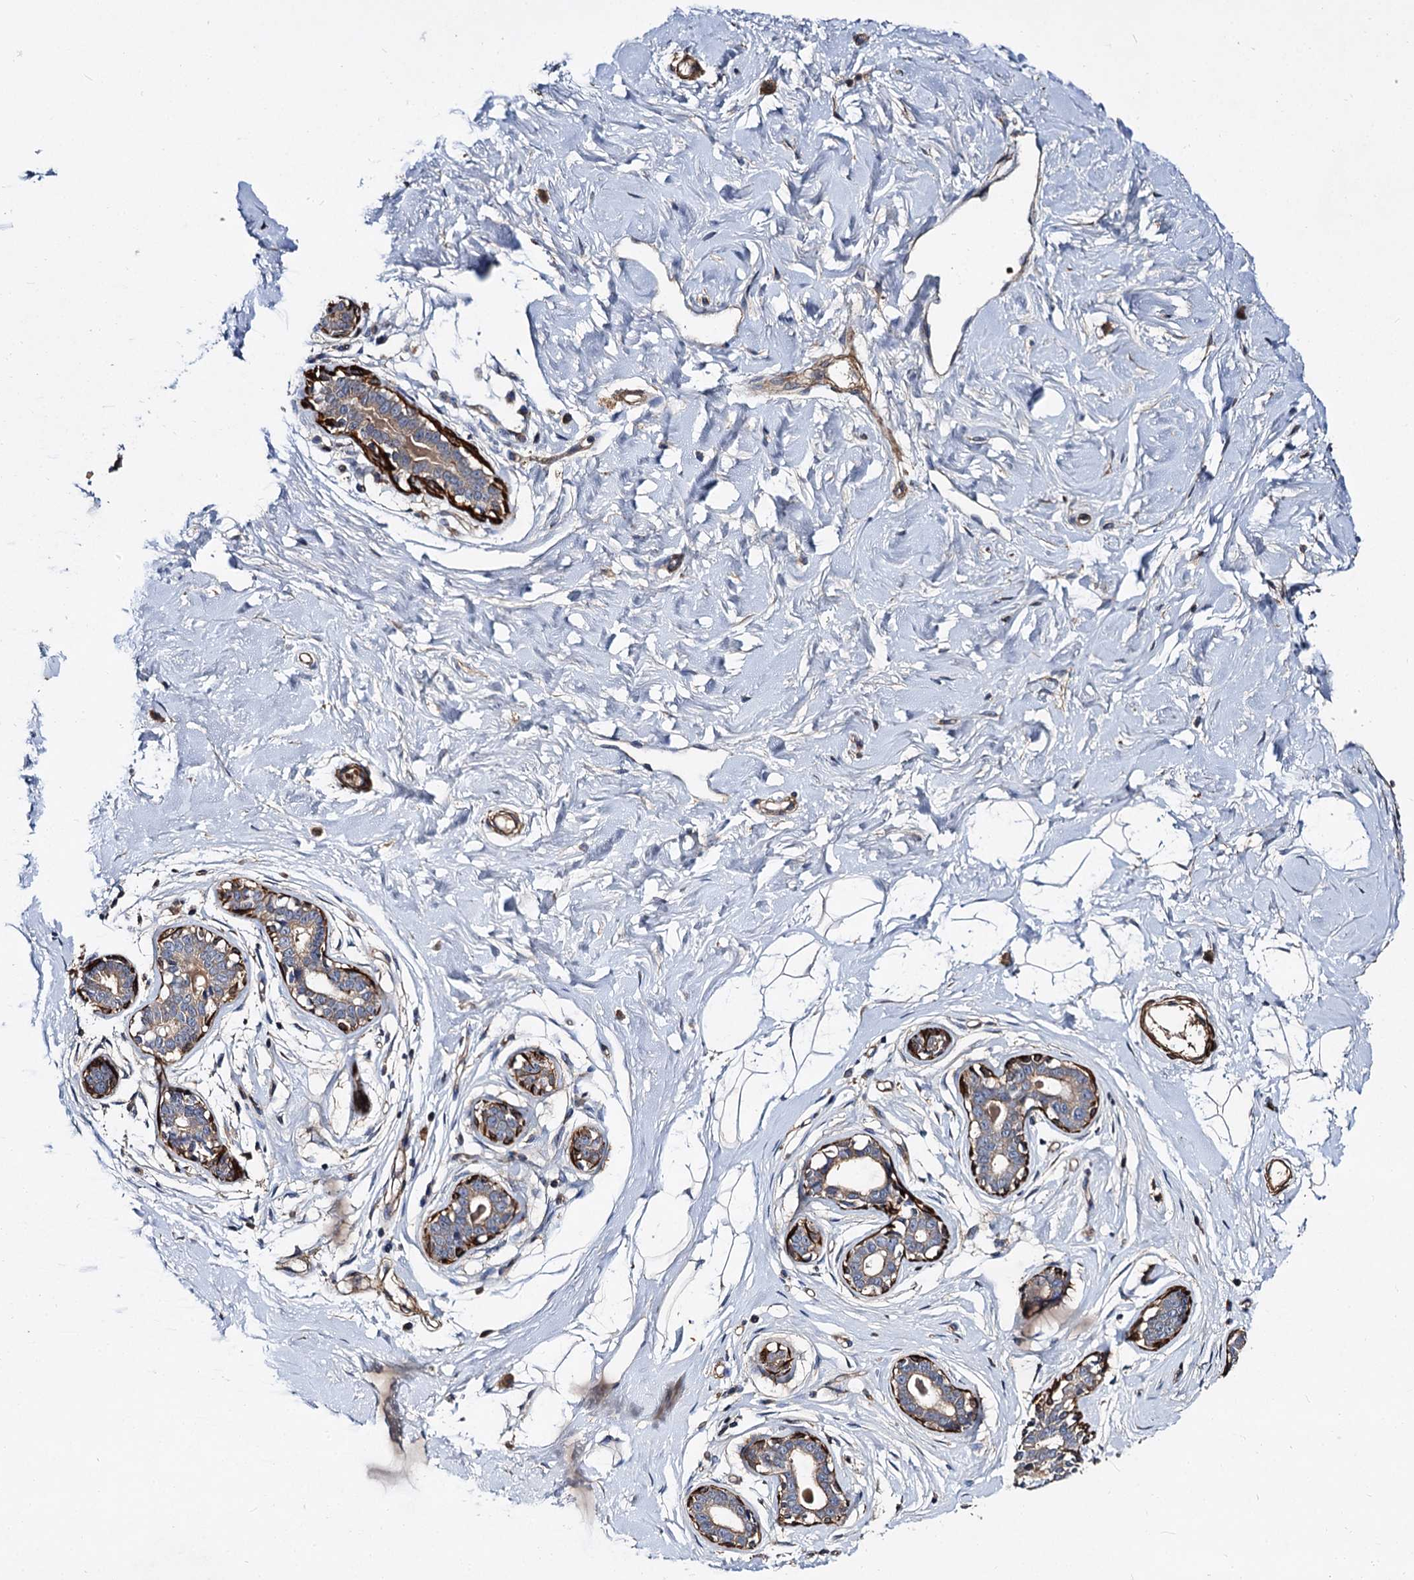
{"staining": {"intensity": "negative", "quantity": "none", "location": "none"}, "tissue": "breast", "cell_type": "Adipocytes", "image_type": "normal", "snomed": [{"axis": "morphology", "description": "Normal tissue, NOS"}, {"axis": "morphology", "description": "Adenoma, NOS"}, {"axis": "topography", "description": "Breast"}], "caption": "Breast was stained to show a protein in brown. There is no significant expression in adipocytes. Nuclei are stained in blue.", "gene": "ISM2", "patient": {"sex": "female", "age": 23}}